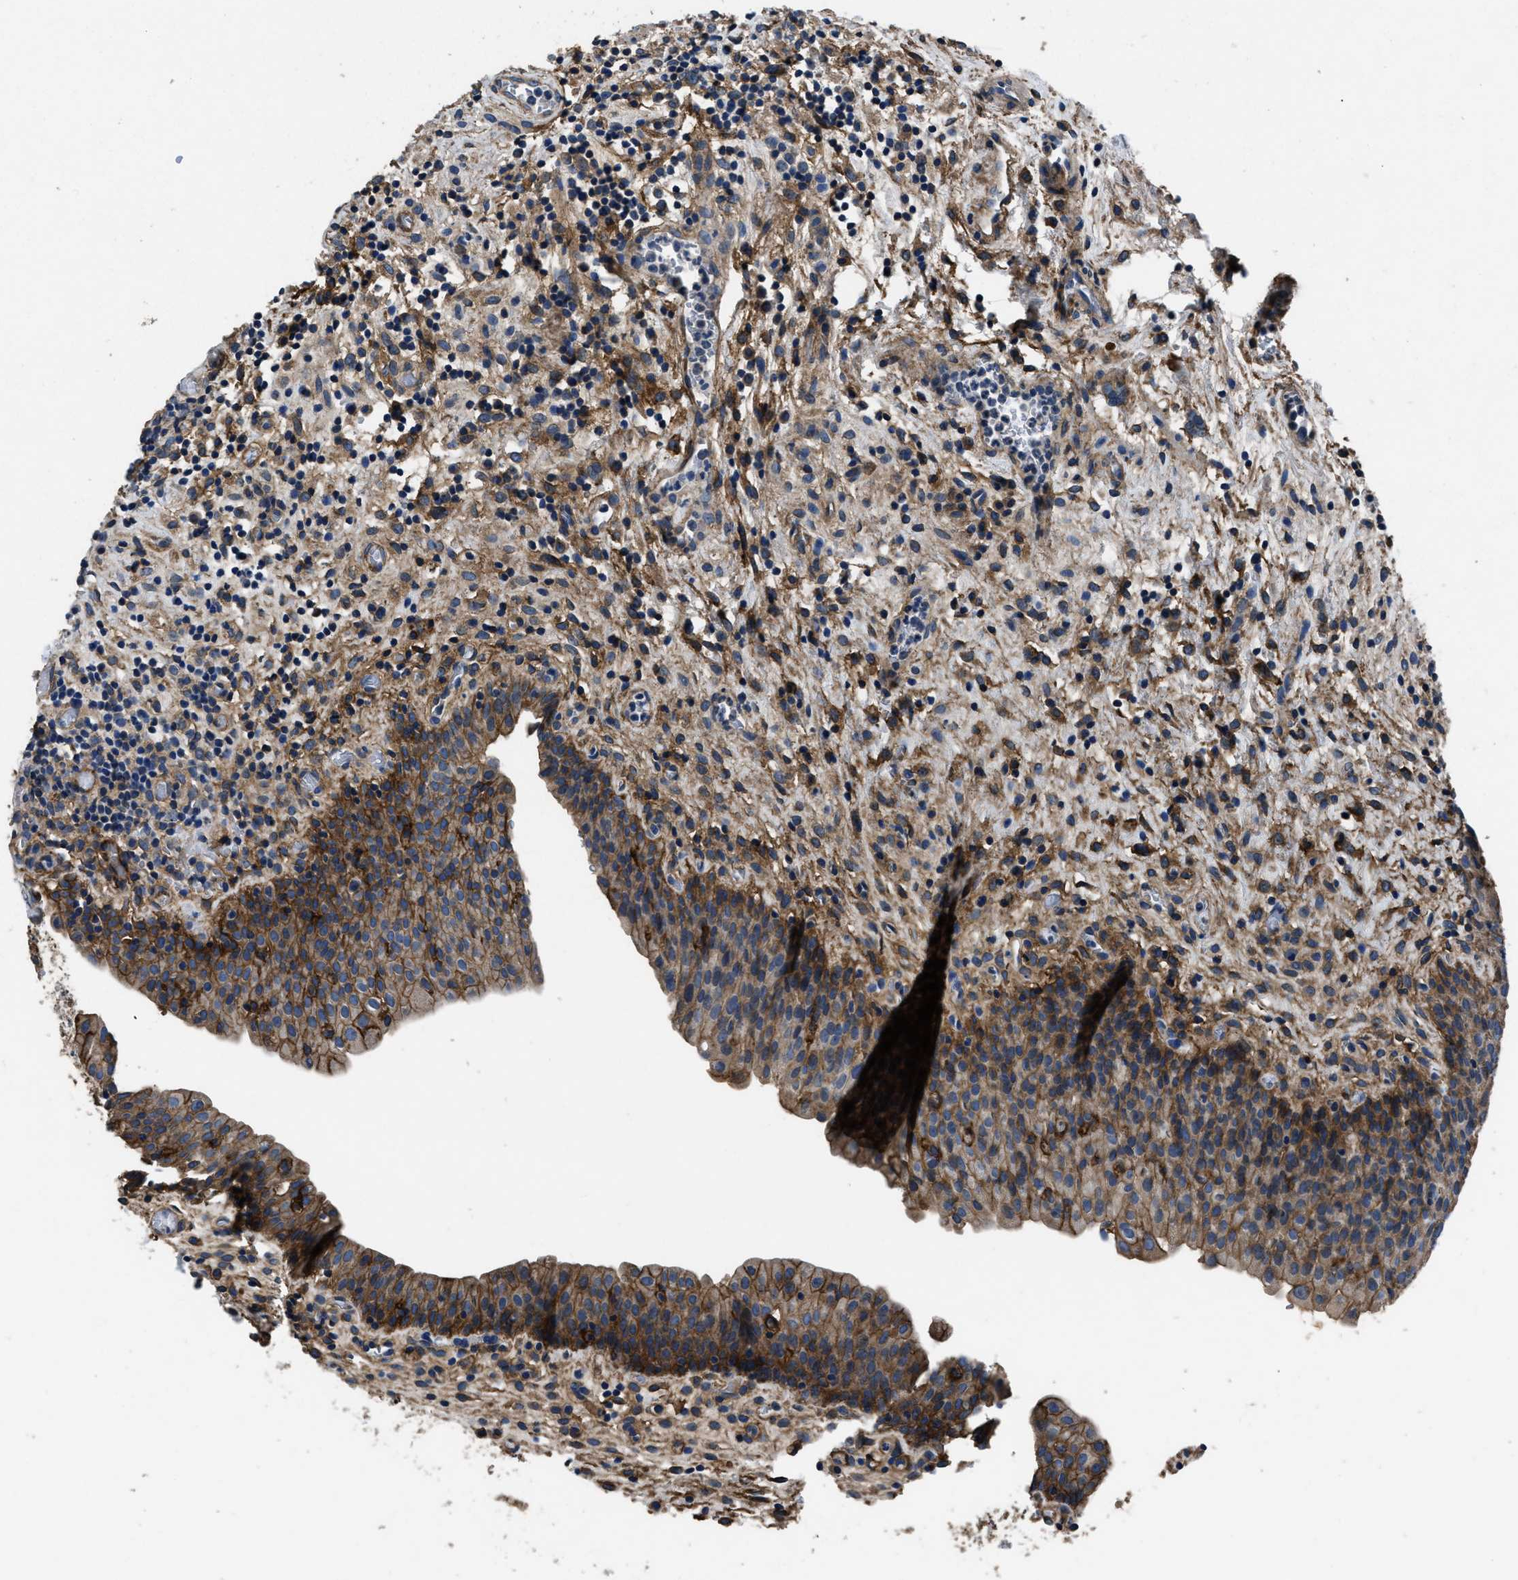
{"staining": {"intensity": "moderate", "quantity": ">75%", "location": "cytoplasmic/membranous"}, "tissue": "urinary bladder", "cell_type": "Urothelial cells", "image_type": "normal", "snomed": [{"axis": "morphology", "description": "Normal tissue, NOS"}, {"axis": "topography", "description": "Urinary bladder"}], "caption": "Immunohistochemical staining of benign human urinary bladder exhibits >75% levels of moderate cytoplasmic/membranous protein staining in about >75% of urothelial cells.", "gene": "CD276", "patient": {"sex": "male", "age": 37}}